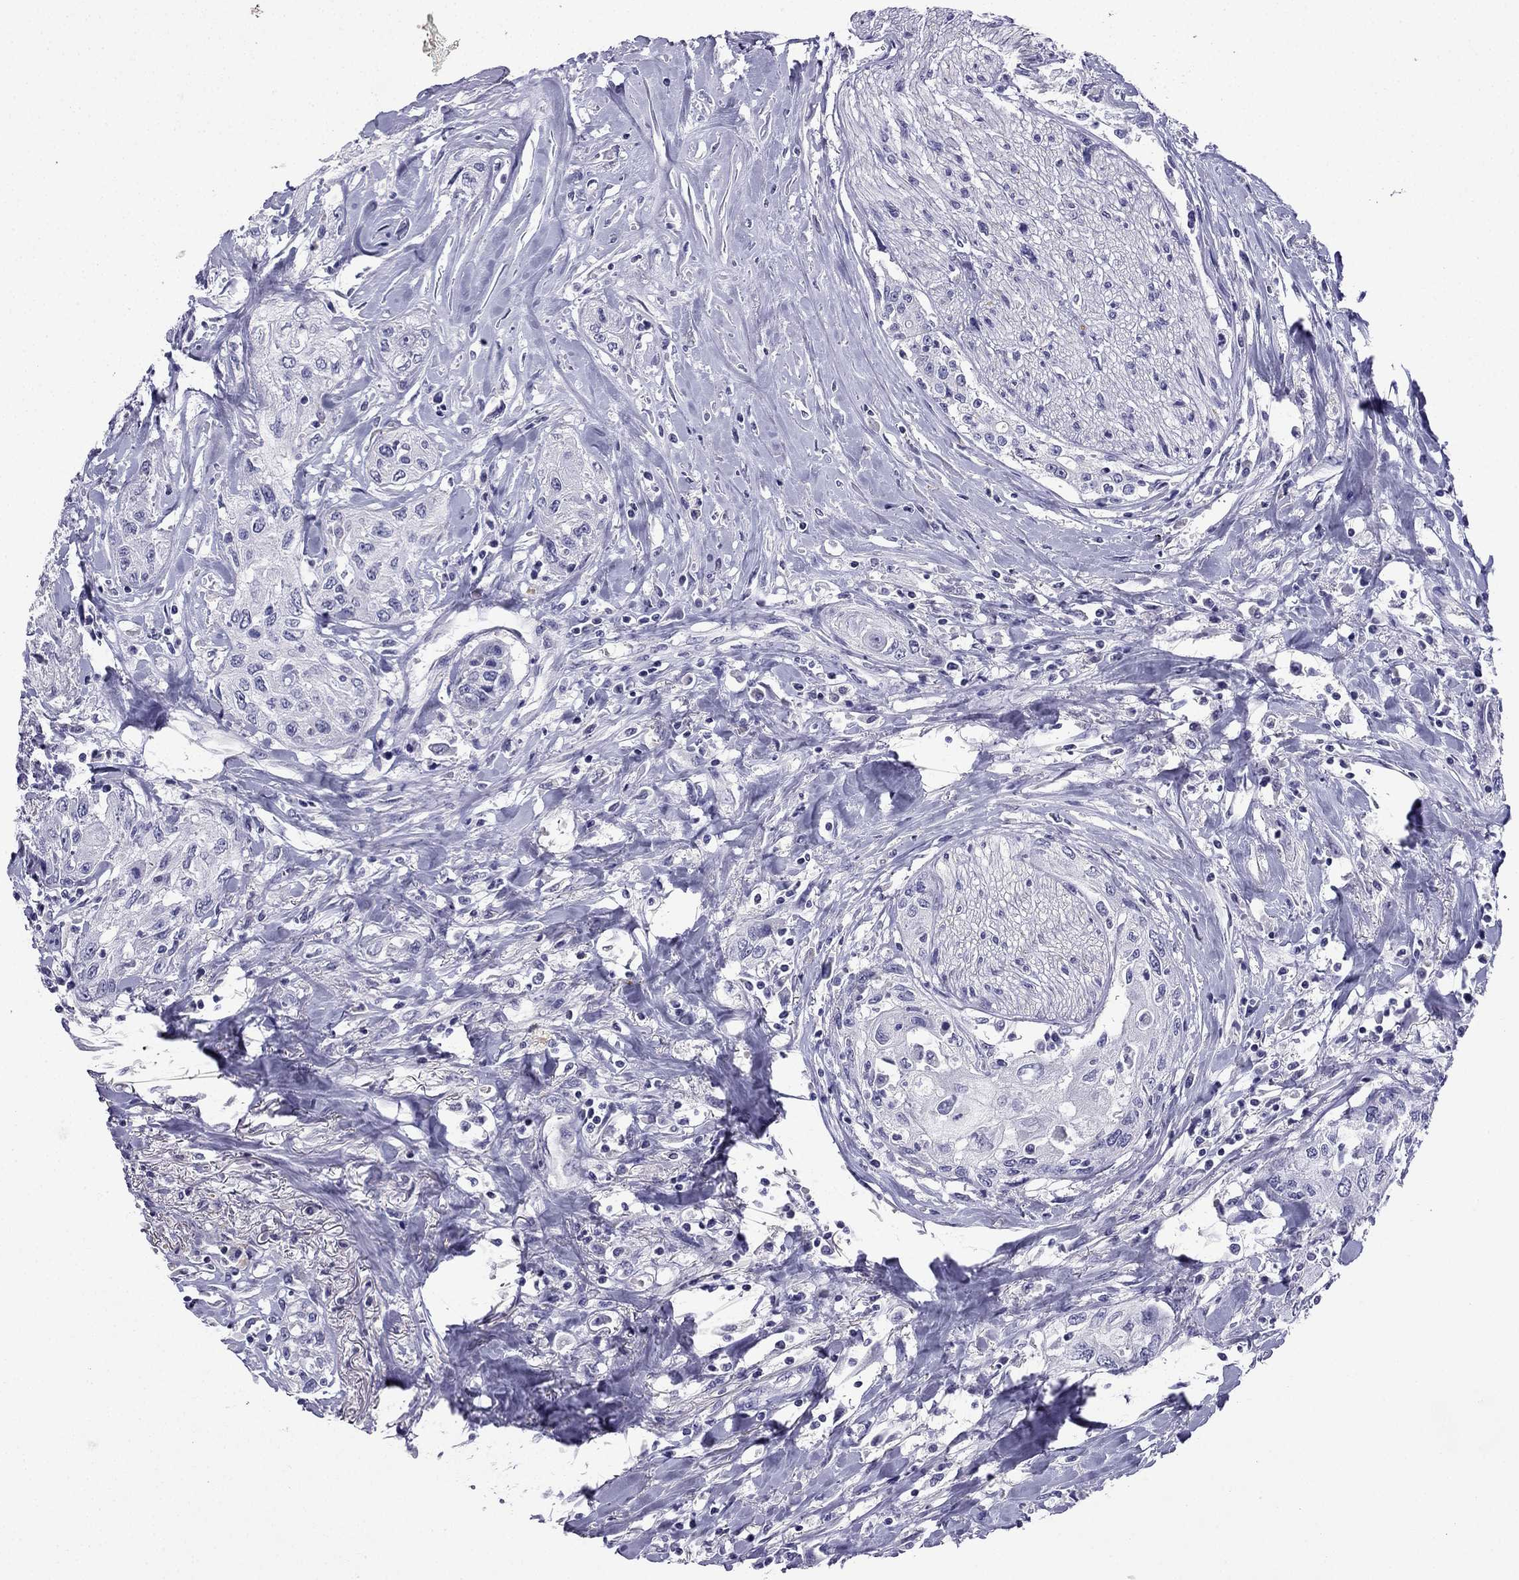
{"staining": {"intensity": "negative", "quantity": "none", "location": "none"}, "tissue": "head and neck cancer", "cell_type": "Tumor cells", "image_type": "cancer", "snomed": [{"axis": "morphology", "description": "Normal tissue, NOS"}, {"axis": "morphology", "description": "Squamous cell carcinoma, NOS"}, {"axis": "topography", "description": "Oral tissue"}, {"axis": "topography", "description": "Peripheral nerve tissue"}, {"axis": "topography", "description": "Head-Neck"}], "caption": "The immunohistochemistry micrograph has no significant positivity in tumor cells of head and neck cancer tissue.", "gene": "NPTX1", "patient": {"sex": "female", "age": 59}}